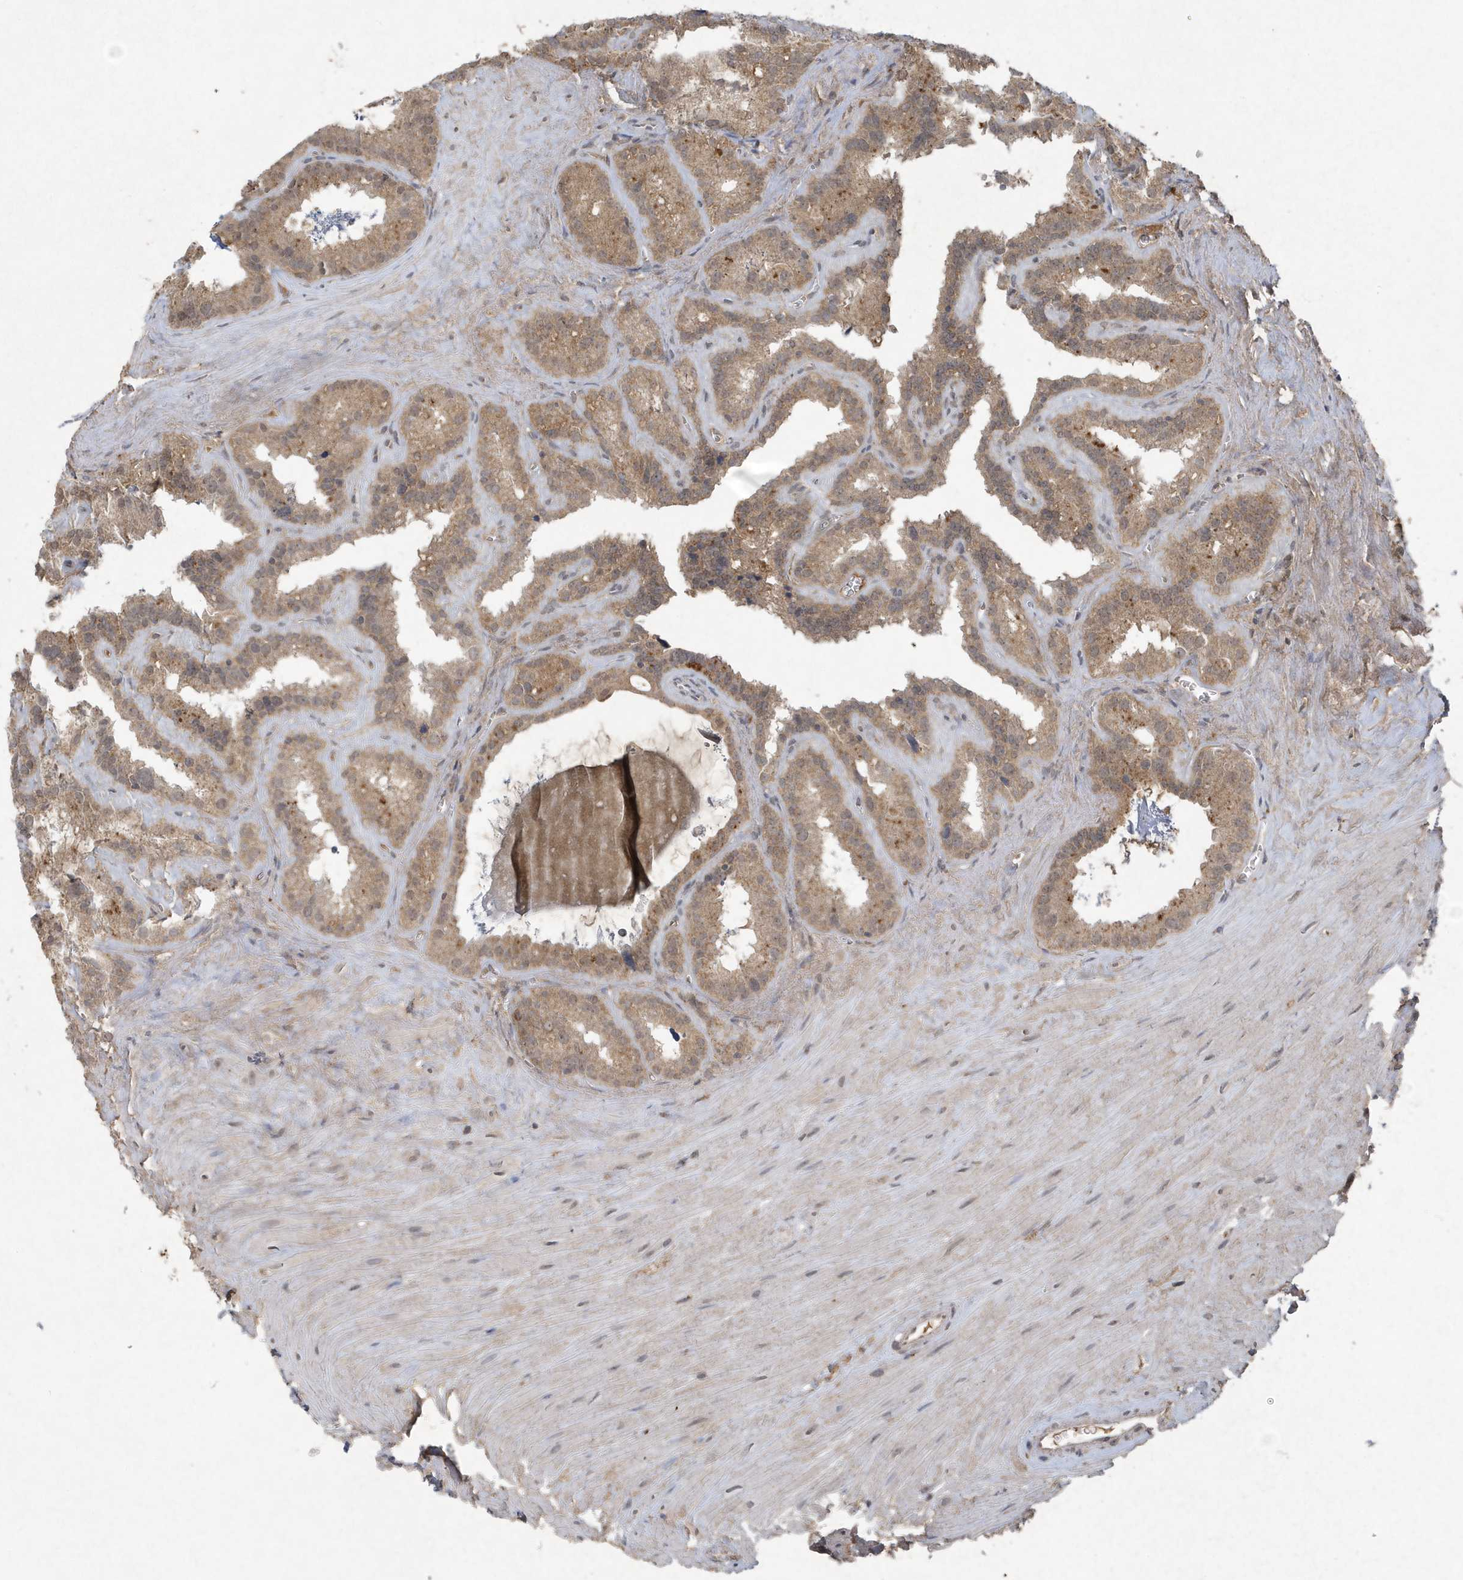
{"staining": {"intensity": "moderate", "quantity": ">75%", "location": "cytoplasmic/membranous"}, "tissue": "seminal vesicle", "cell_type": "Glandular cells", "image_type": "normal", "snomed": [{"axis": "morphology", "description": "Normal tissue, NOS"}, {"axis": "topography", "description": "Prostate"}, {"axis": "topography", "description": "Seminal veicle"}], "caption": "High-magnification brightfield microscopy of normal seminal vesicle stained with DAB (brown) and counterstained with hematoxylin (blue). glandular cells exhibit moderate cytoplasmic/membranous expression is appreciated in approximately>75% of cells.", "gene": "C1RL", "patient": {"sex": "male", "age": 59}}